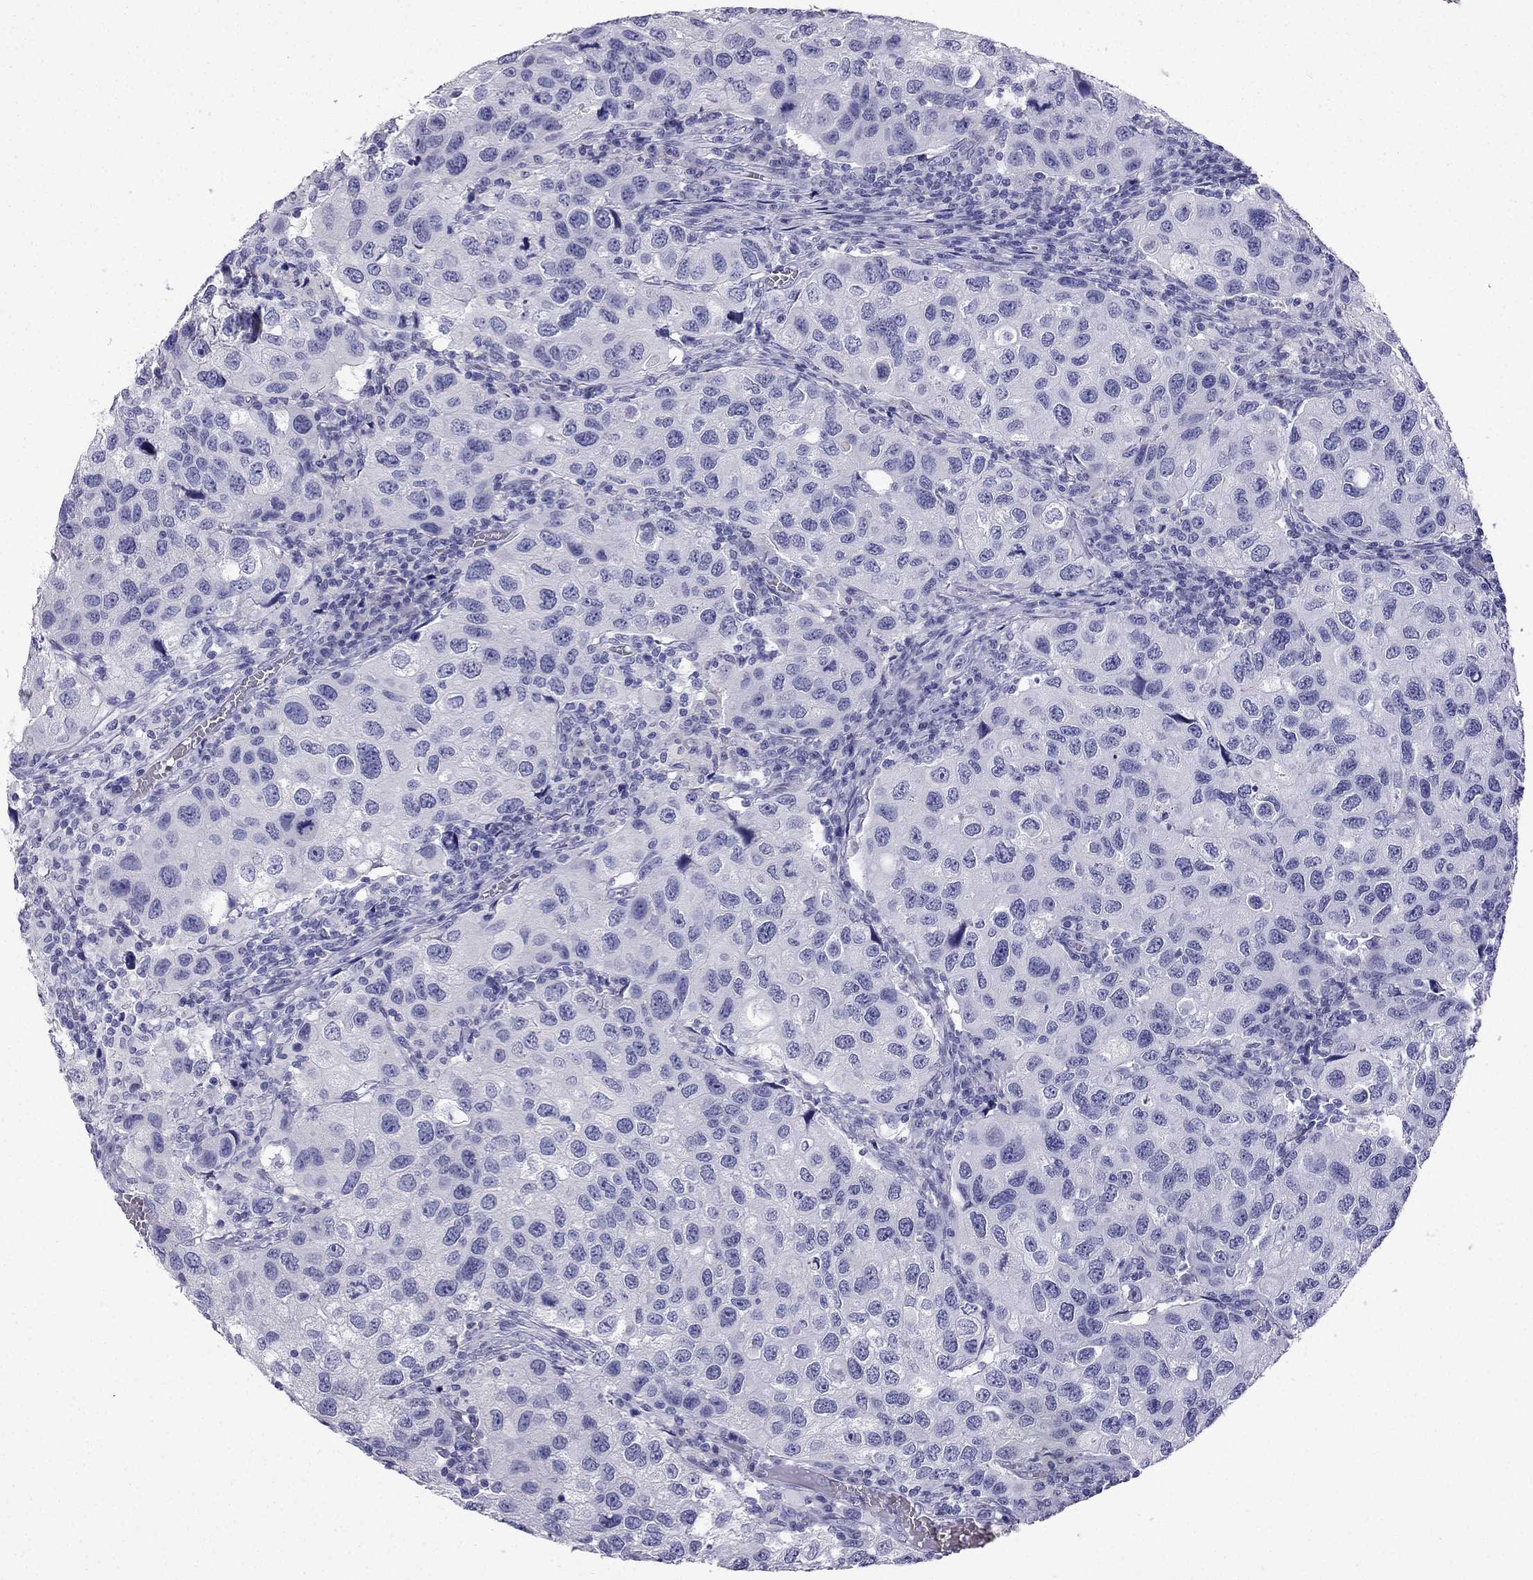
{"staining": {"intensity": "negative", "quantity": "none", "location": "none"}, "tissue": "urothelial cancer", "cell_type": "Tumor cells", "image_type": "cancer", "snomed": [{"axis": "morphology", "description": "Urothelial carcinoma, High grade"}, {"axis": "topography", "description": "Urinary bladder"}], "caption": "Immunohistochemistry image of neoplastic tissue: urothelial carcinoma (high-grade) stained with DAB (3,3'-diaminobenzidine) demonstrates no significant protein staining in tumor cells.", "gene": "NPTX1", "patient": {"sex": "male", "age": 79}}